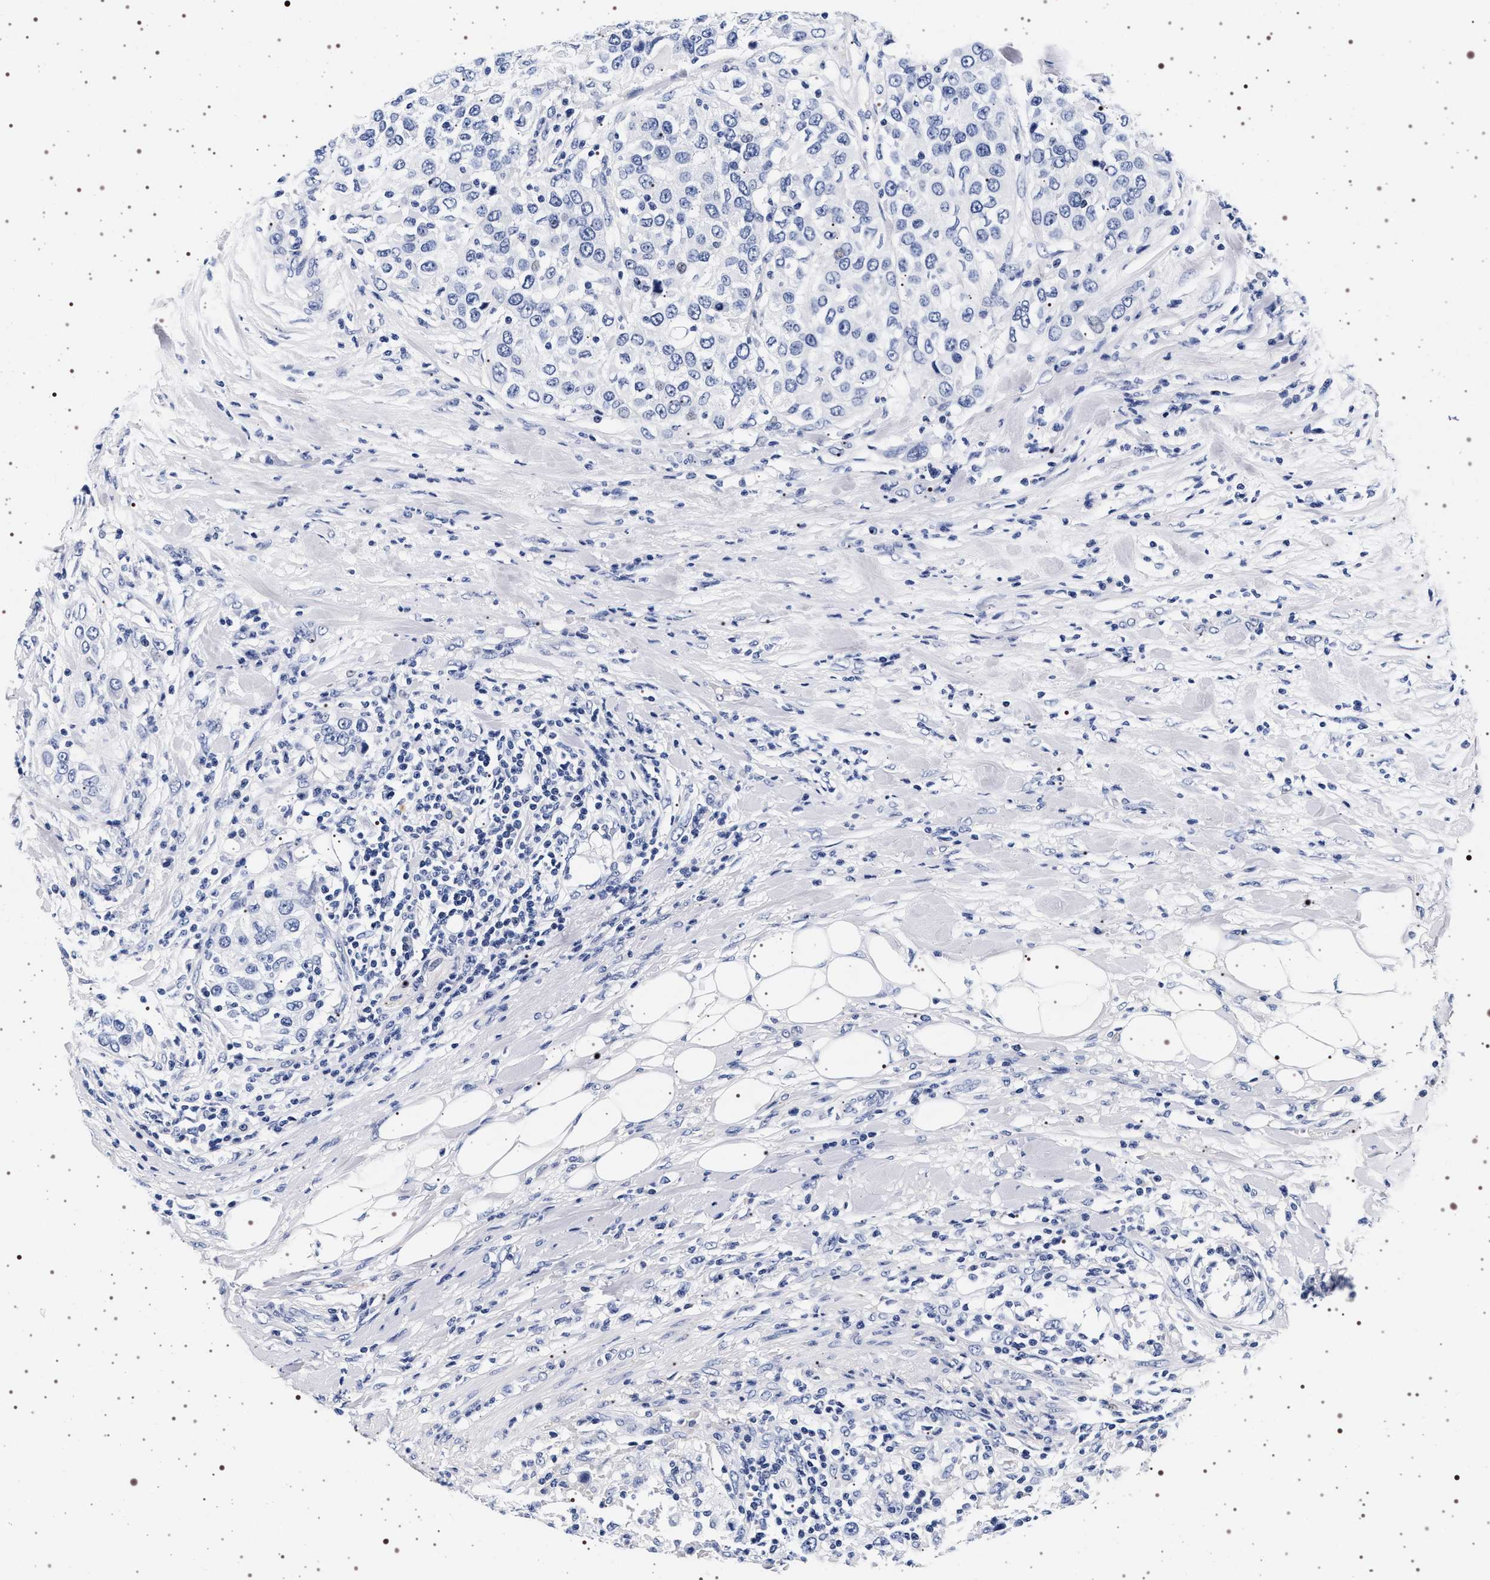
{"staining": {"intensity": "negative", "quantity": "none", "location": "none"}, "tissue": "urothelial cancer", "cell_type": "Tumor cells", "image_type": "cancer", "snomed": [{"axis": "morphology", "description": "Urothelial carcinoma, High grade"}, {"axis": "topography", "description": "Urinary bladder"}], "caption": "This is an IHC photomicrograph of urothelial carcinoma (high-grade). There is no staining in tumor cells.", "gene": "SYN1", "patient": {"sex": "female", "age": 80}}